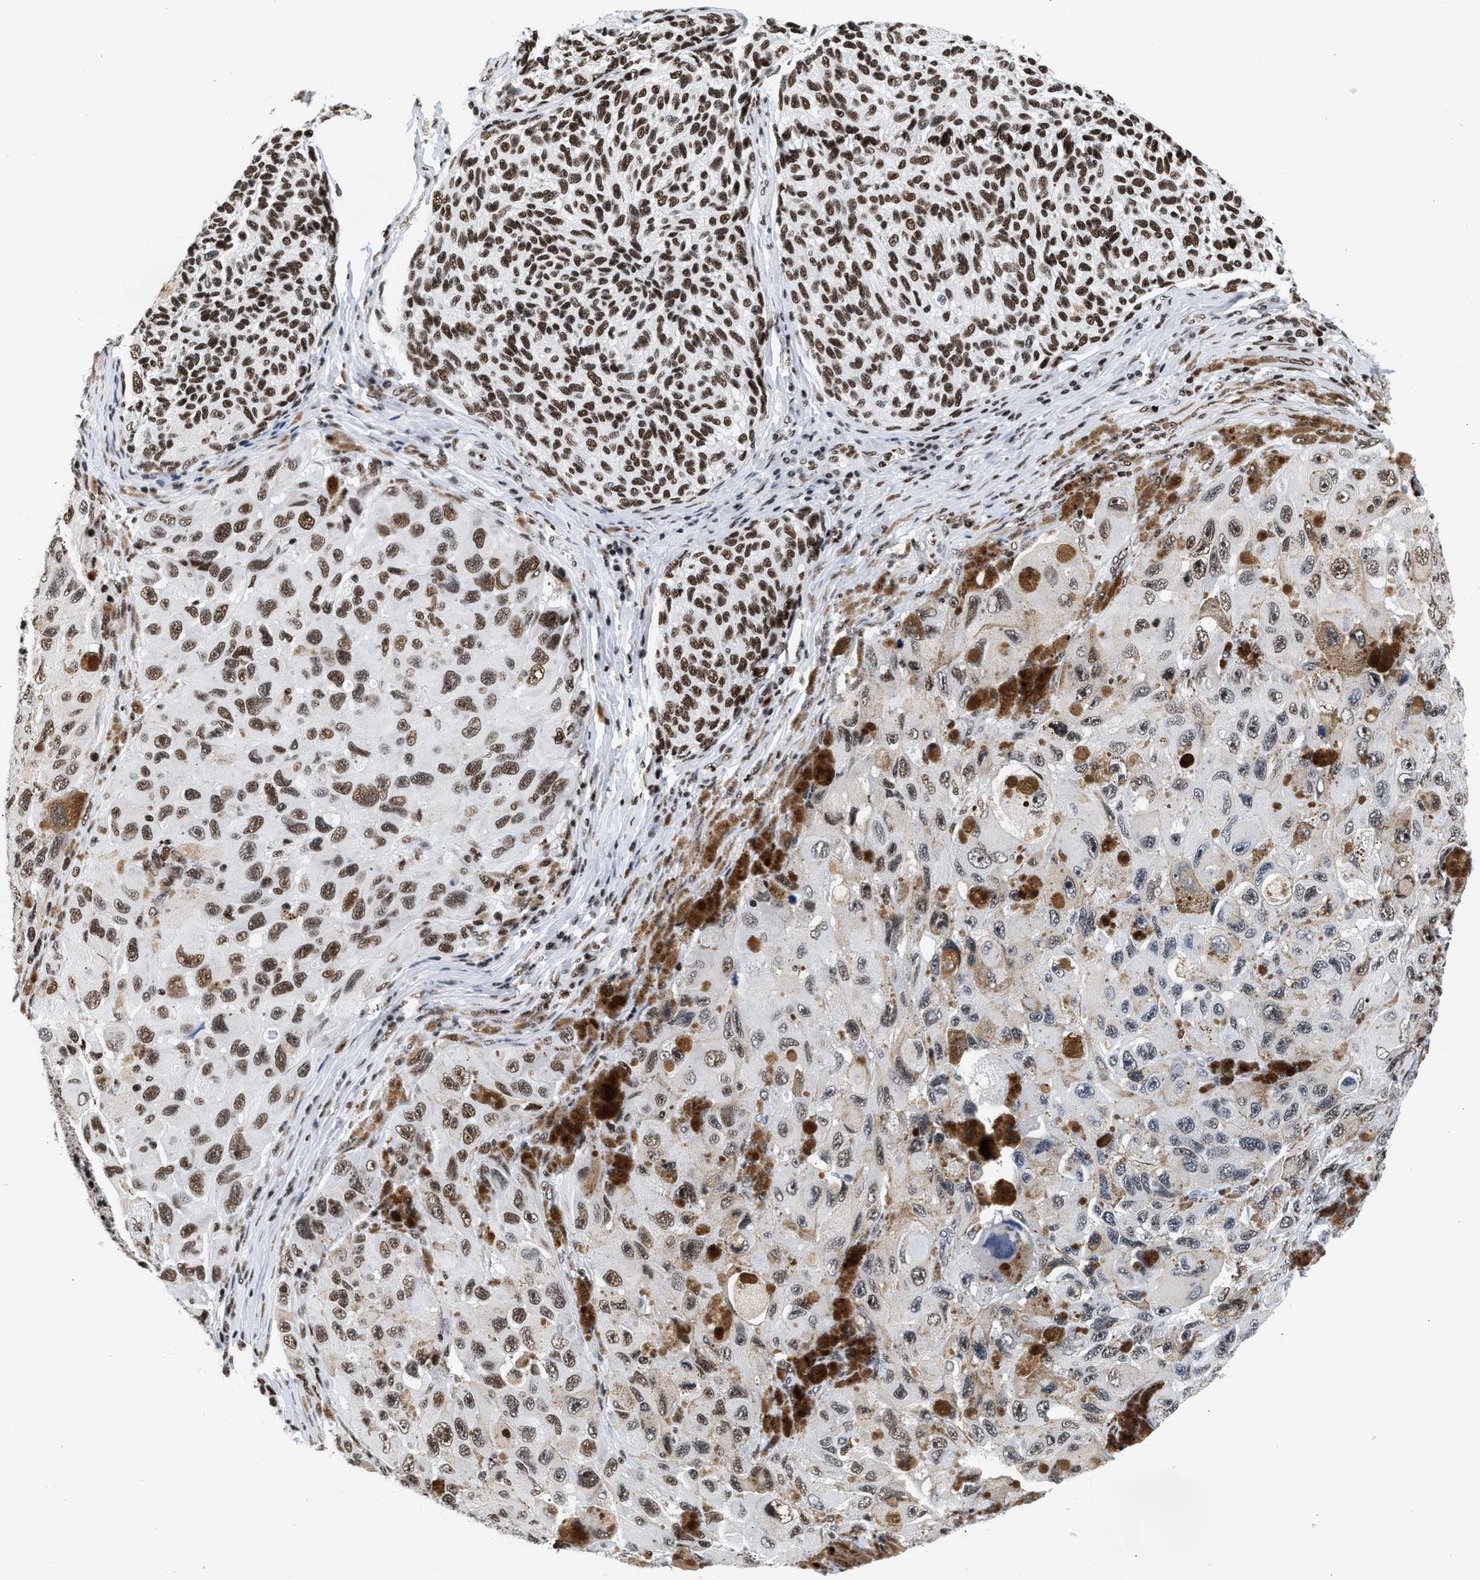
{"staining": {"intensity": "strong", "quantity": "25%-75%", "location": "nuclear"}, "tissue": "melanoma", "cell_type": "Tumor cells", "image_type": "cancer", "snomed": [{"axis": "morphology", "description": "Malignant melanoma, NOS"}, {"axis": "topography", "description": "Skin"}], "caption": "This histopathology image reveals IHC staining of melanoma, with high strong nuclear expression in about 25%-75% of tumor cells.", "gene": "RAD21", "patient": {"sex": "female", "age": 73}}